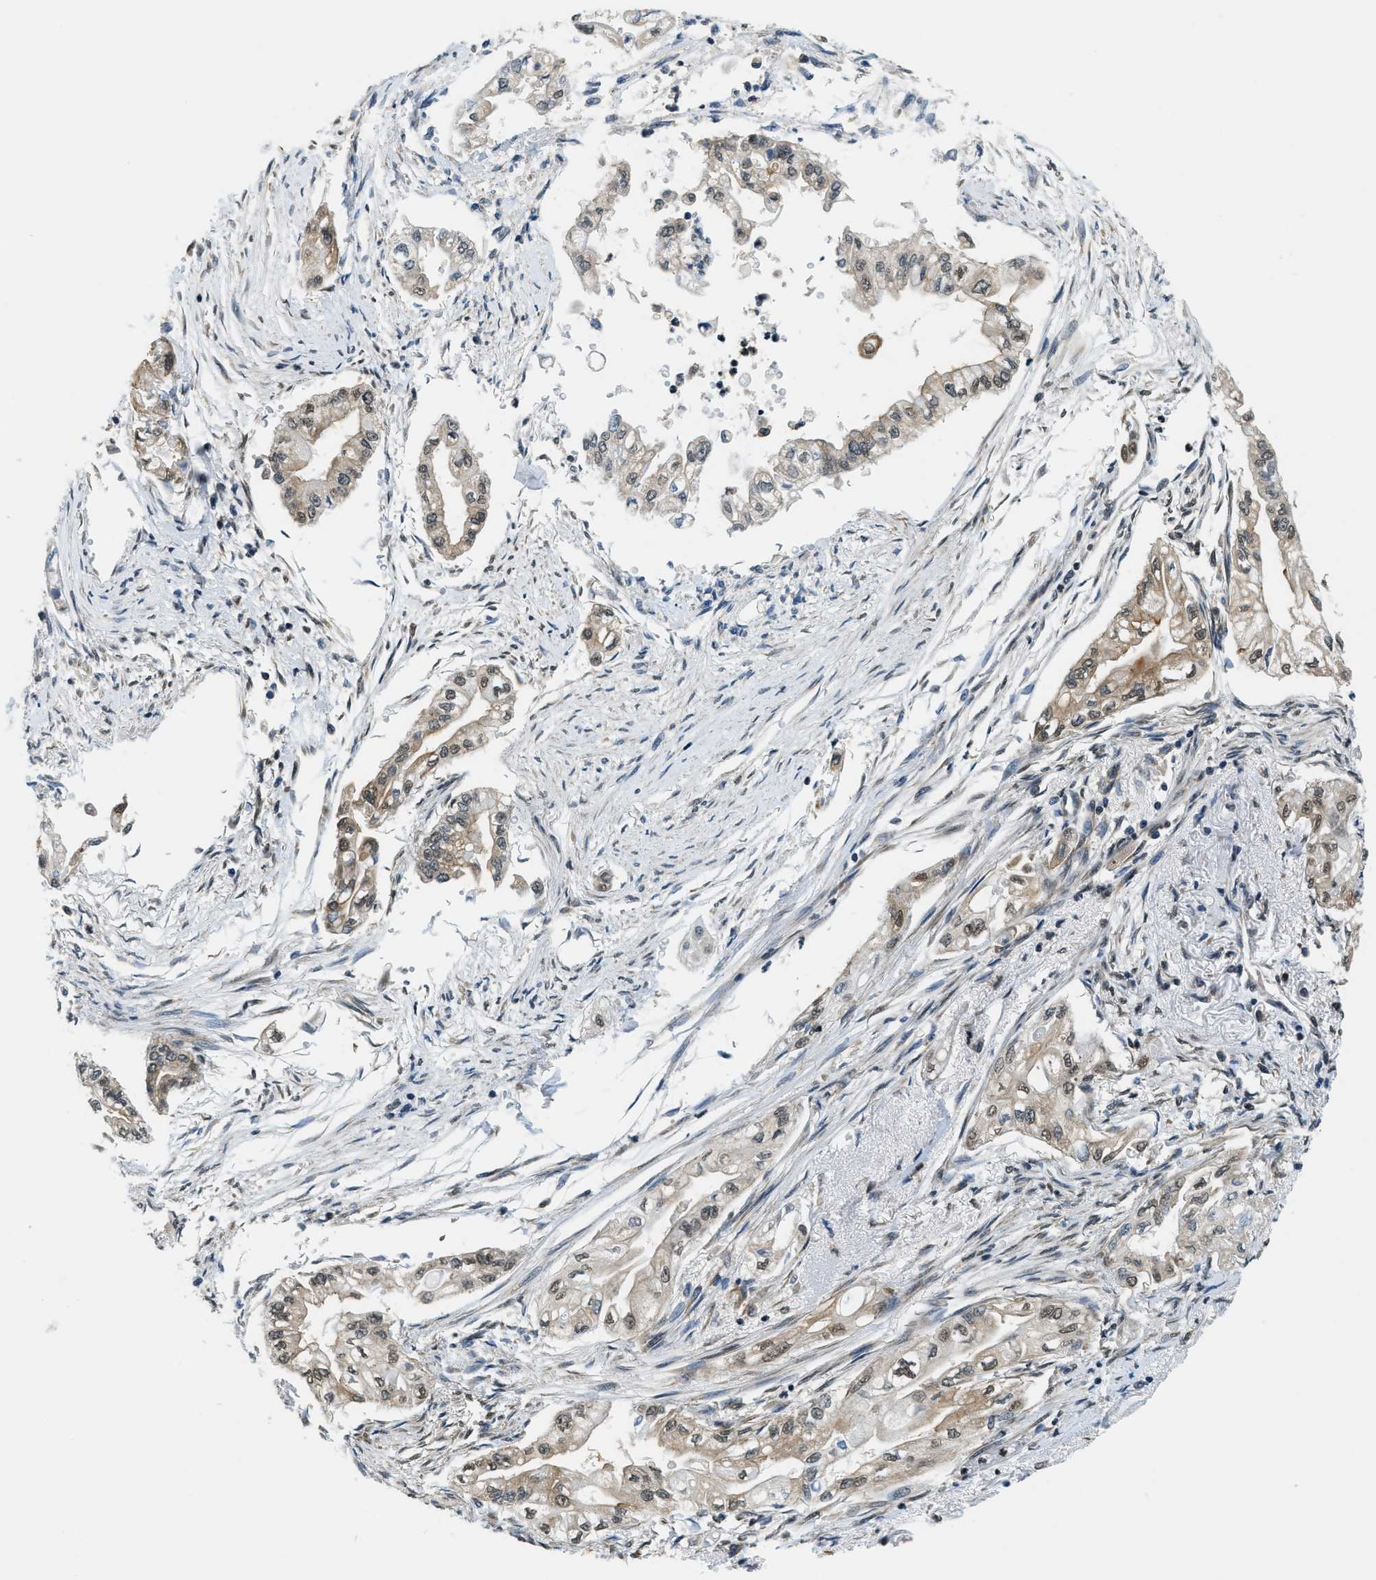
{"staining": {"intensity": "moderate", "quantity": "<25%", "location": "cytoplasmic/membranous,nuclear"}, "tissue": "pancreatic cancer", "cell_type": "Tumor cells", "image_type": "cancer", "snomed": [{"axis": "morphology", "description": "Normal tissue, NOS"}, {"axis": "topography", "description": "Pancreas"}], "caption": "Protein expression analysis of human pancreatic cancer reveals moderate cytoplasmic/membranous and nuclear expression in approximately <25% of tumor cells. Immunohistochemistry (ihc) stains the protein of interest in brown and the nuclei are stained blue.", "gene": "RAB11FIP1", "patient": {"sex": "male", "age": 42}}